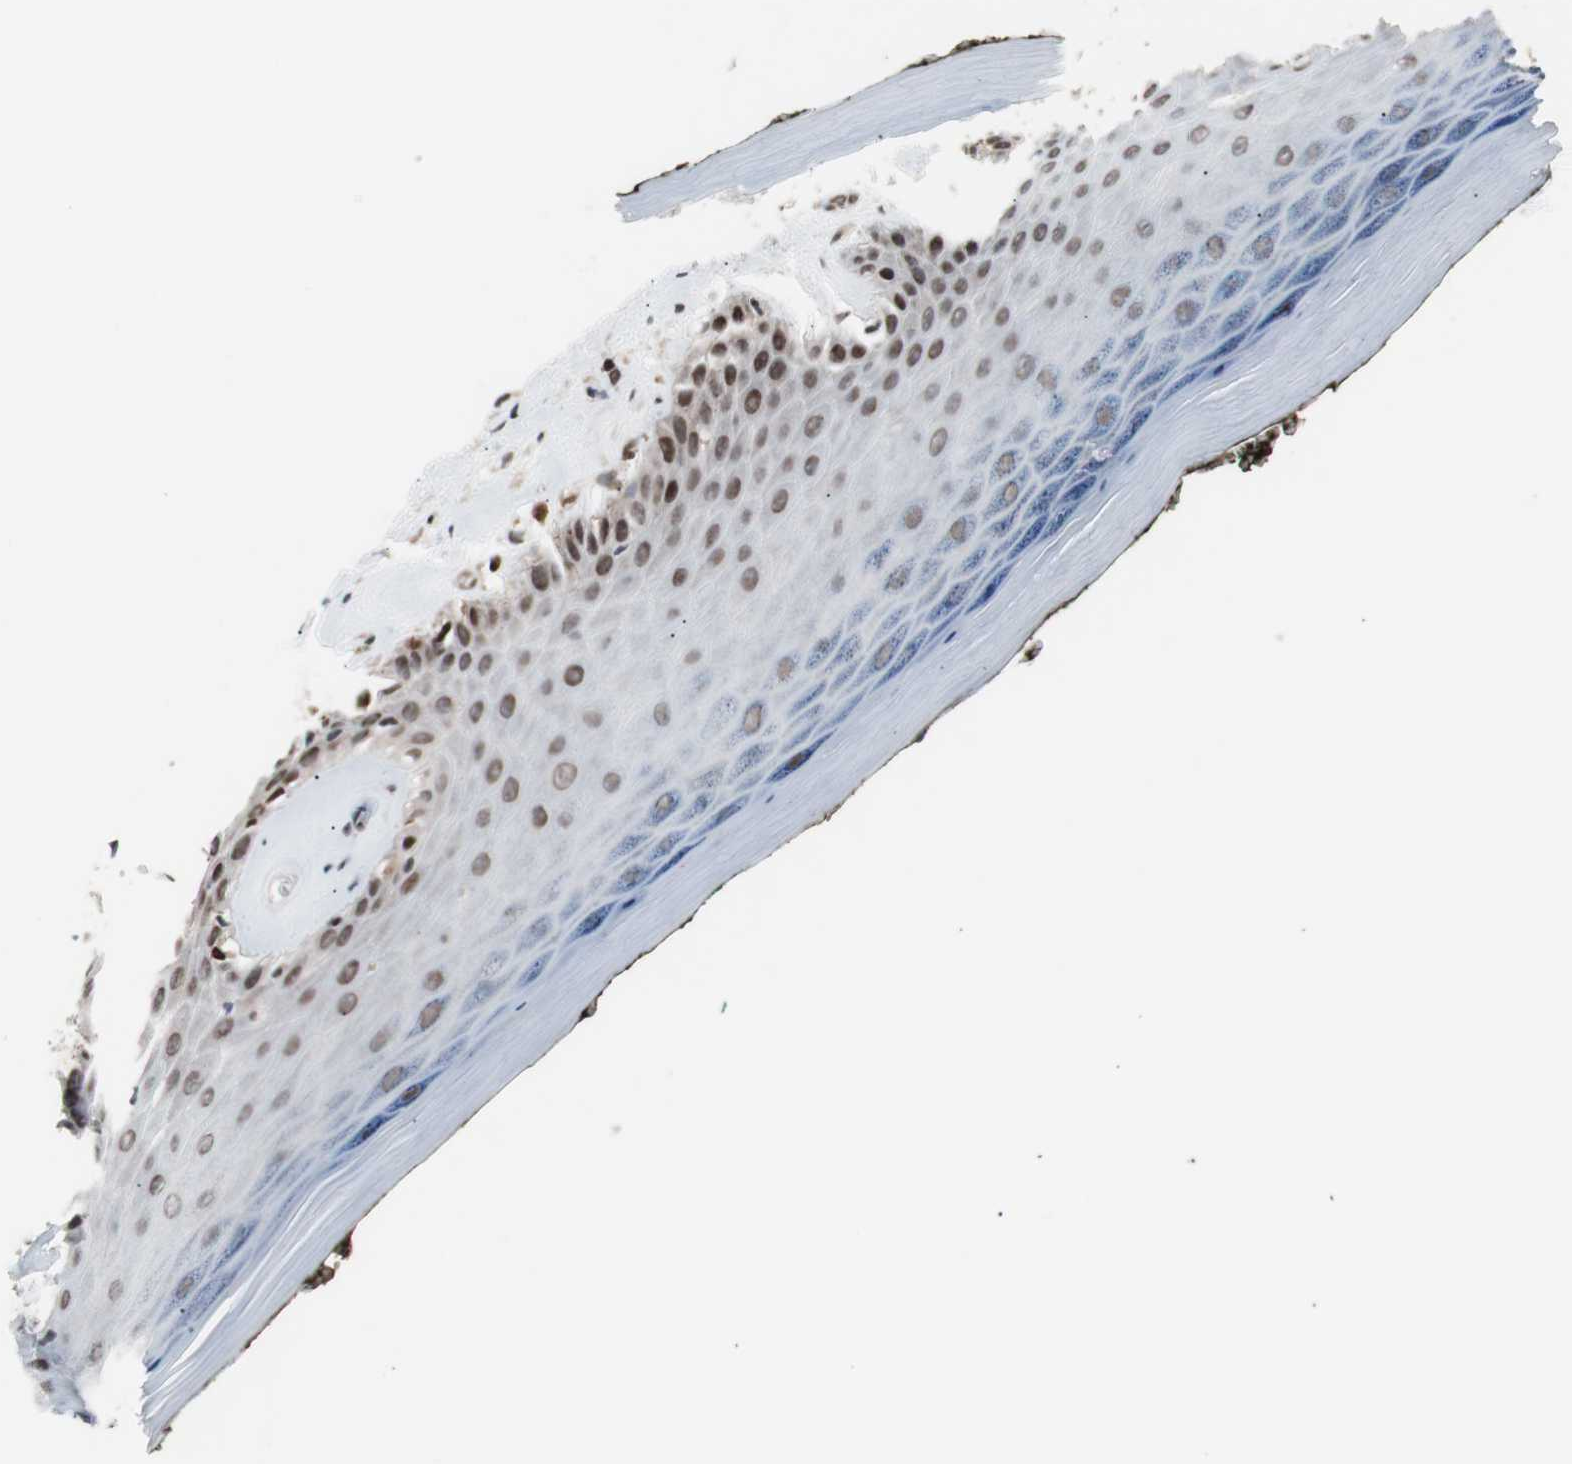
{"staining": {"intensity": "strong", "quantity": ">75%", "location": "nuclear"}, "tissue": "skin", "cell_type": "Epidermal cells", "image_type": "normal", "snomed": [{"axis": "morphology", "description": "Normal tissue, NOS"}, {"axis": "morphology", "description": "Inflammation, NOS"}, {"axis": "topography", "description": "Vulva"}], "caption": "Immunohistochemical staining of normal human skin reveals high levels of strong nuclear staining in approximately >75% of epidermal cells.", "gene": "POGZ", "patient": {"sex": "female", "age": 84}}